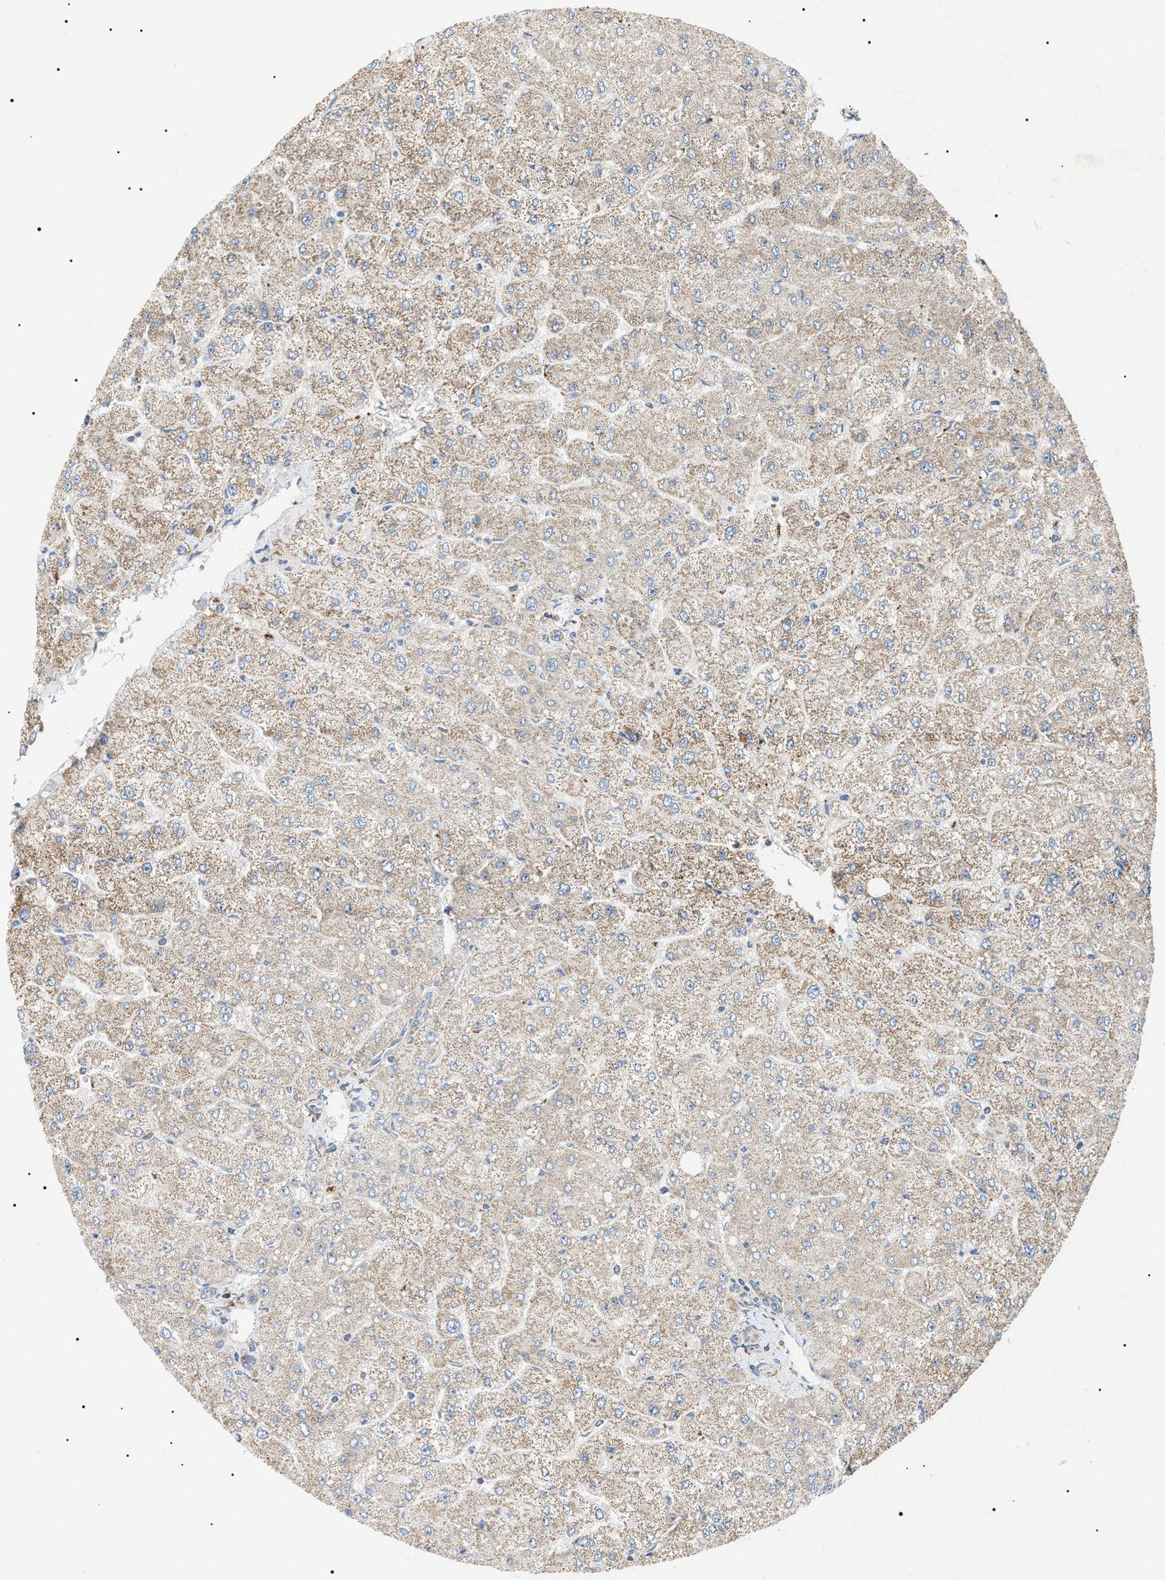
{"staining": {"intensity": "weak", "quantity": "<25%", "location": "cytoplasmic/membranous"}, "tissue": "liver", "cell_type": "Cholangiocytes", "image_type": "normal", "snomed": [{"axis": "morphology", "description": "Normal tissue, NOS"}, {"axis": "topography", "description": "Liver"}], "caption": "The photomicrograph demonstrates no staining of cholangiocytes in benign liver.", "gene": "OXSM", "patient": {"sex": "male", "age": 55}}